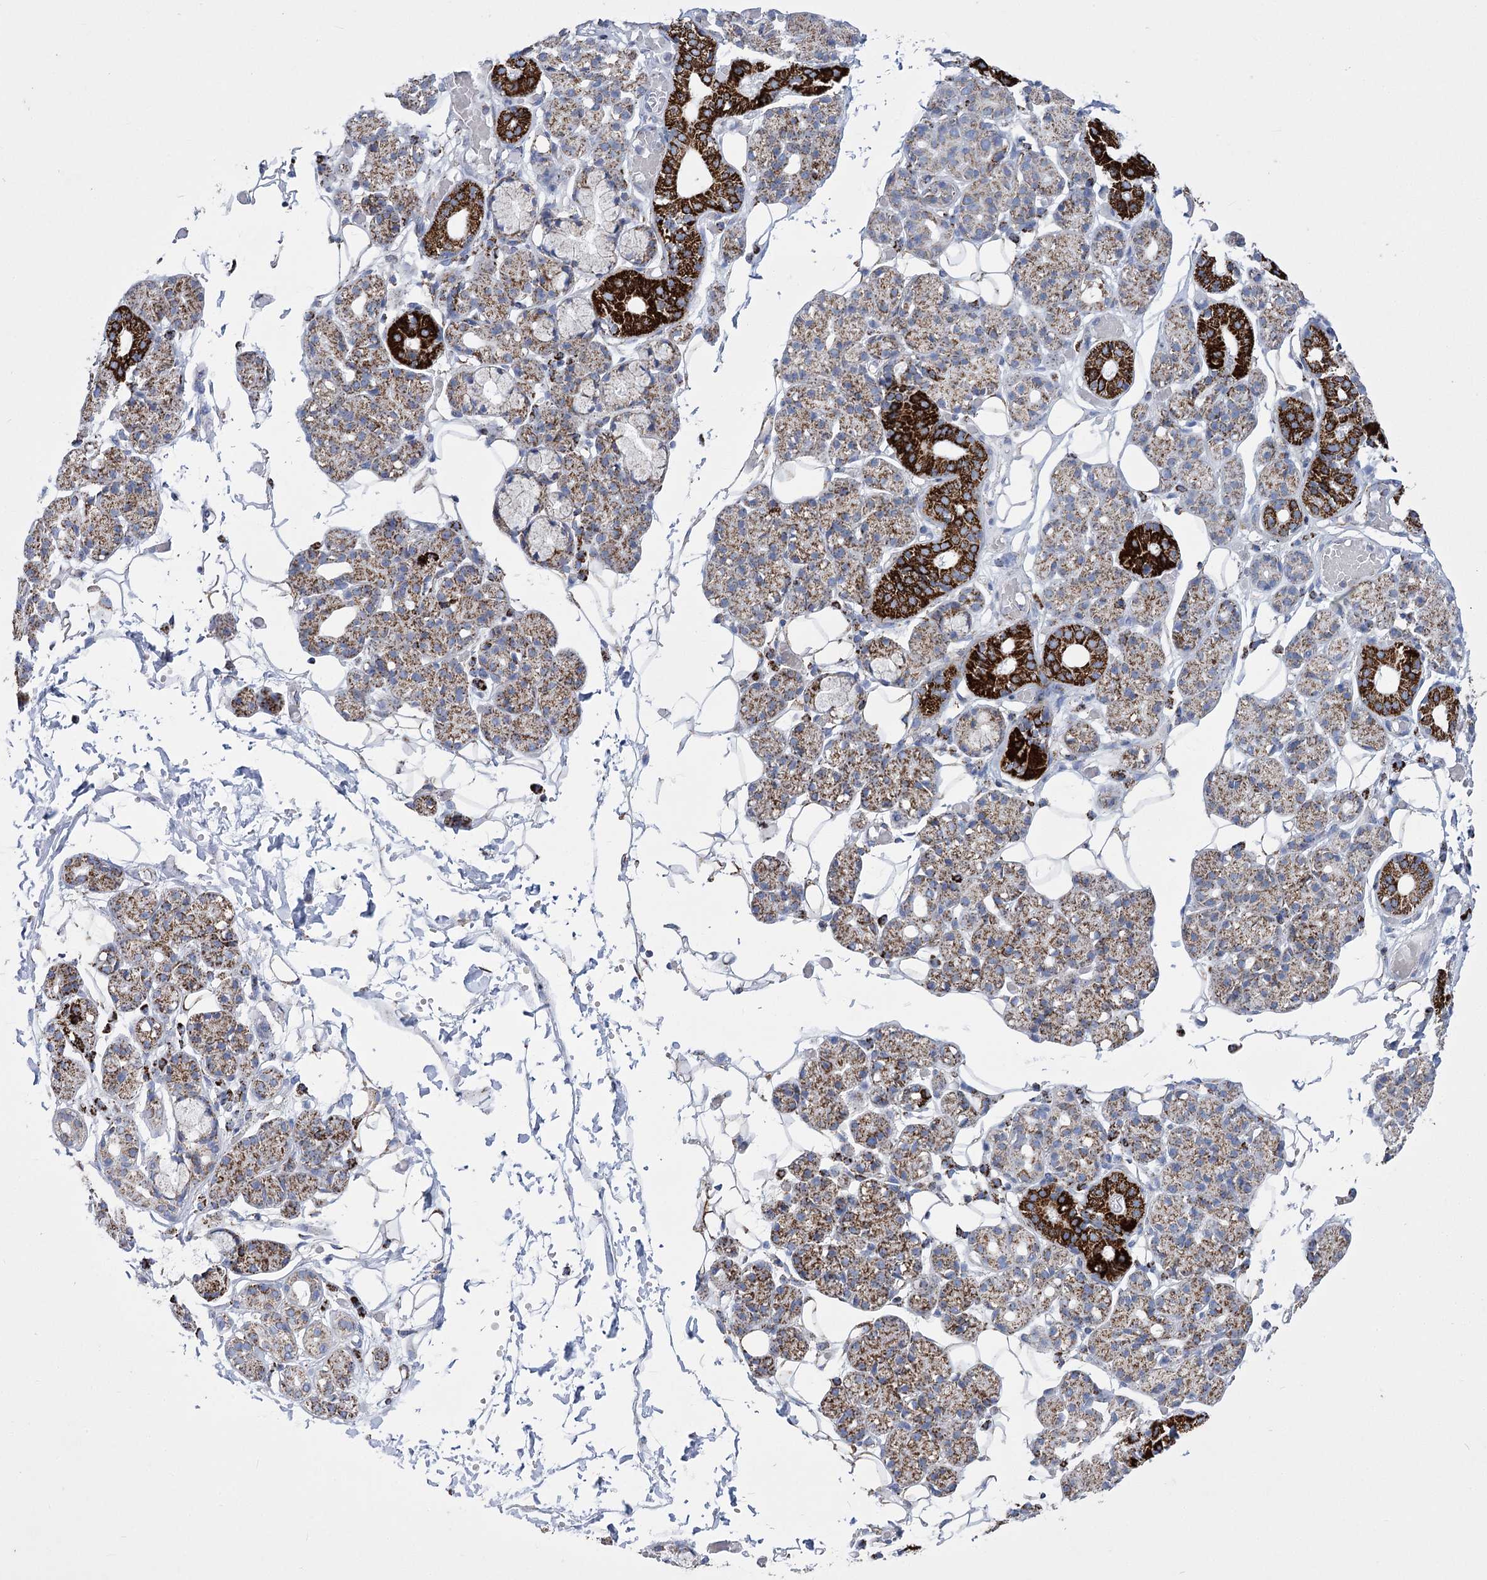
{"staining": {"intensity": "strong", "quantity": "25%-75%", "location": "cytoplasmic/membranous"}, "tissue": "salivary gland", "cell_type": "Glandular cells", "image_type": "normal", "snomed": [{"axis": "morphology", "description": "Normal tissue, NOS"}, {"axis": "topography", "description": "Salivary gland"}], "caption": "IHC micrograph of benign human salivary gland stained for a protein (brown), which demonstrates high levels of strong cytoplasmic/membranous positivity in about 25%-75% of glandular cells.", "gene": "PDHB", "patient": {"sex": "male", "age": 63}}